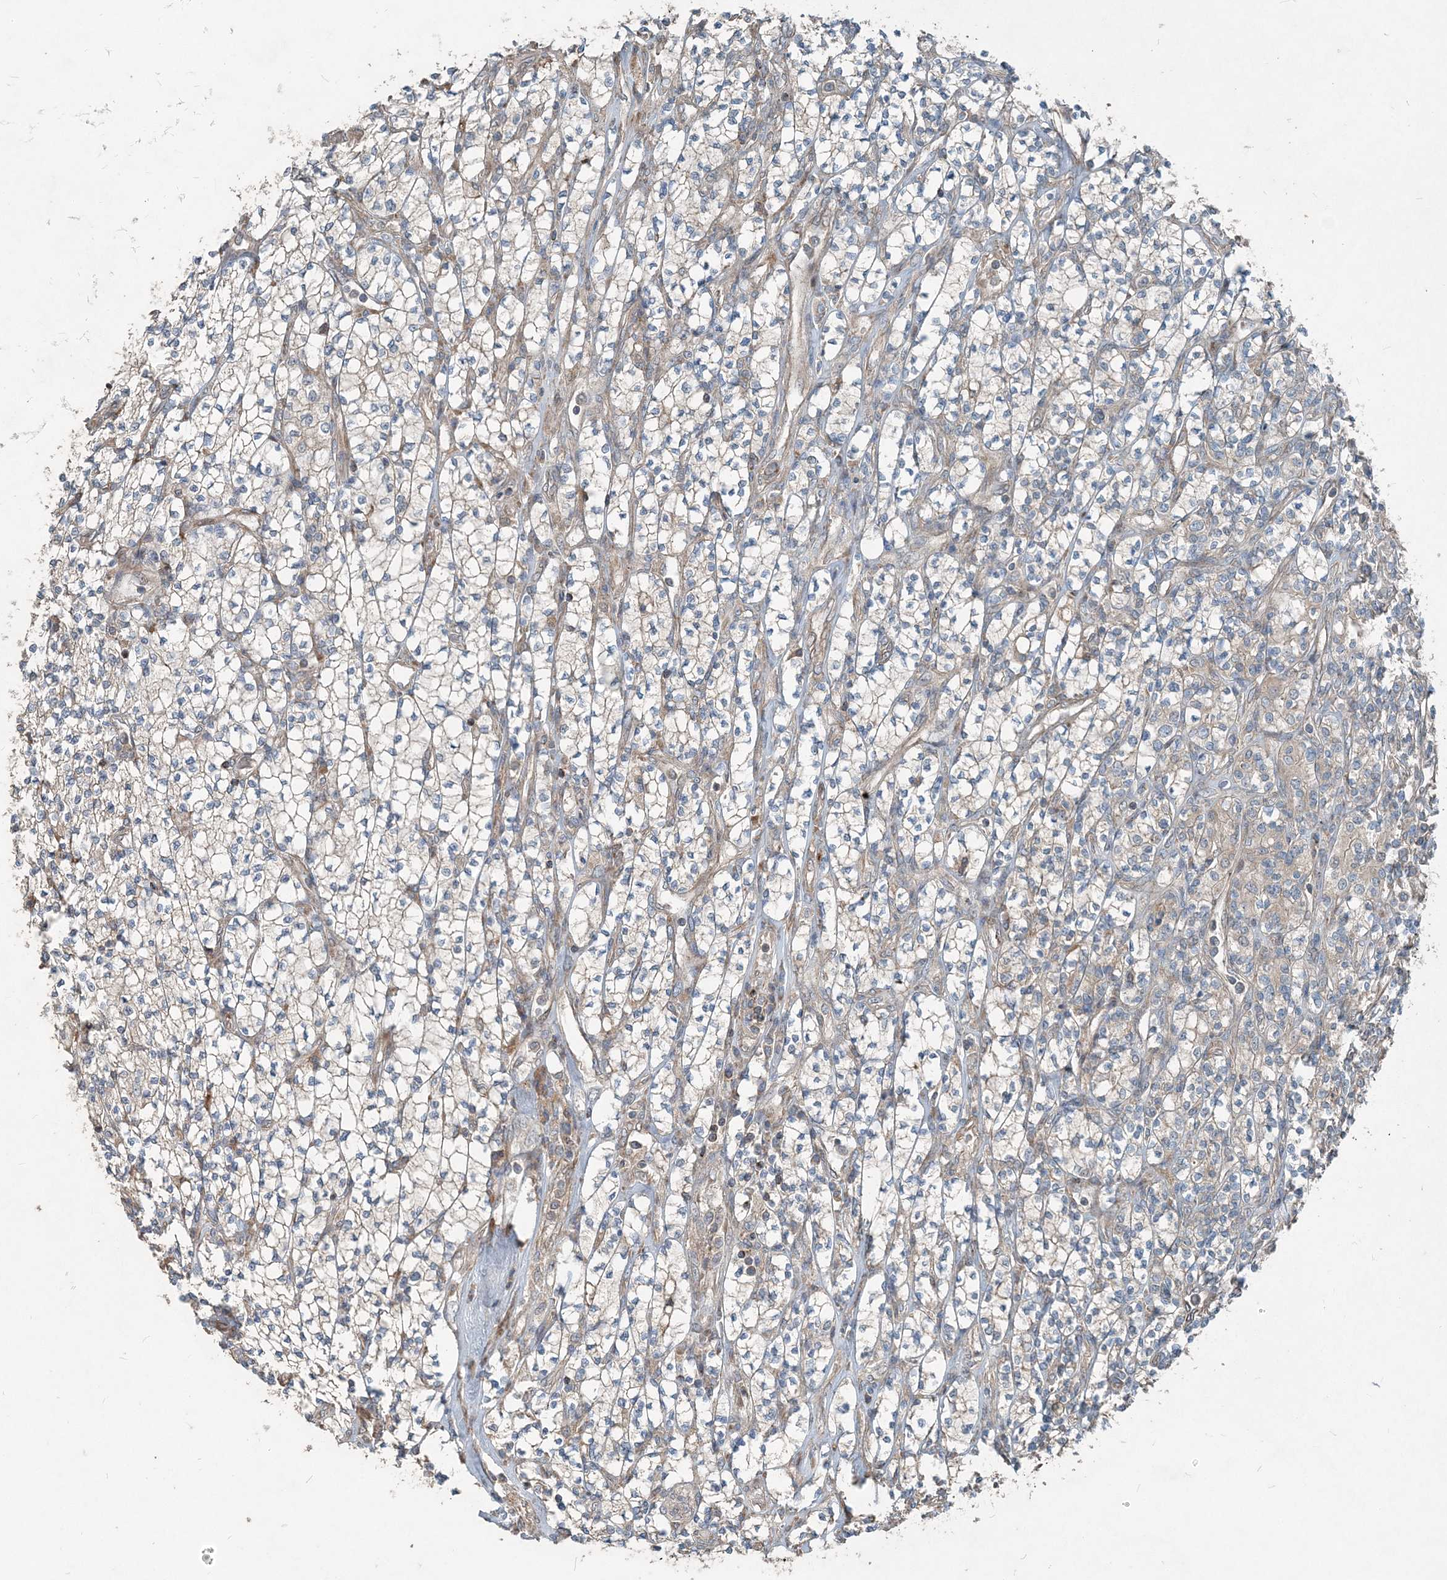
{"staining": {"intensity": "negative", "quantity": "none", "location": "none"}, "tissue": "renal cancer", "cell_type": "Tumor cells", "image_type": "cancer", "snomed": [{"axis": "morphology", "description": "Adenocarcinoma, NOS"}, {"axis": "topography", "description": "Kidney"}], "caption": "Tumor cells are negative for brown protein staining in renal cancer.", "gene": "INTU", "patient": {"sex": "male", "age": 77}}